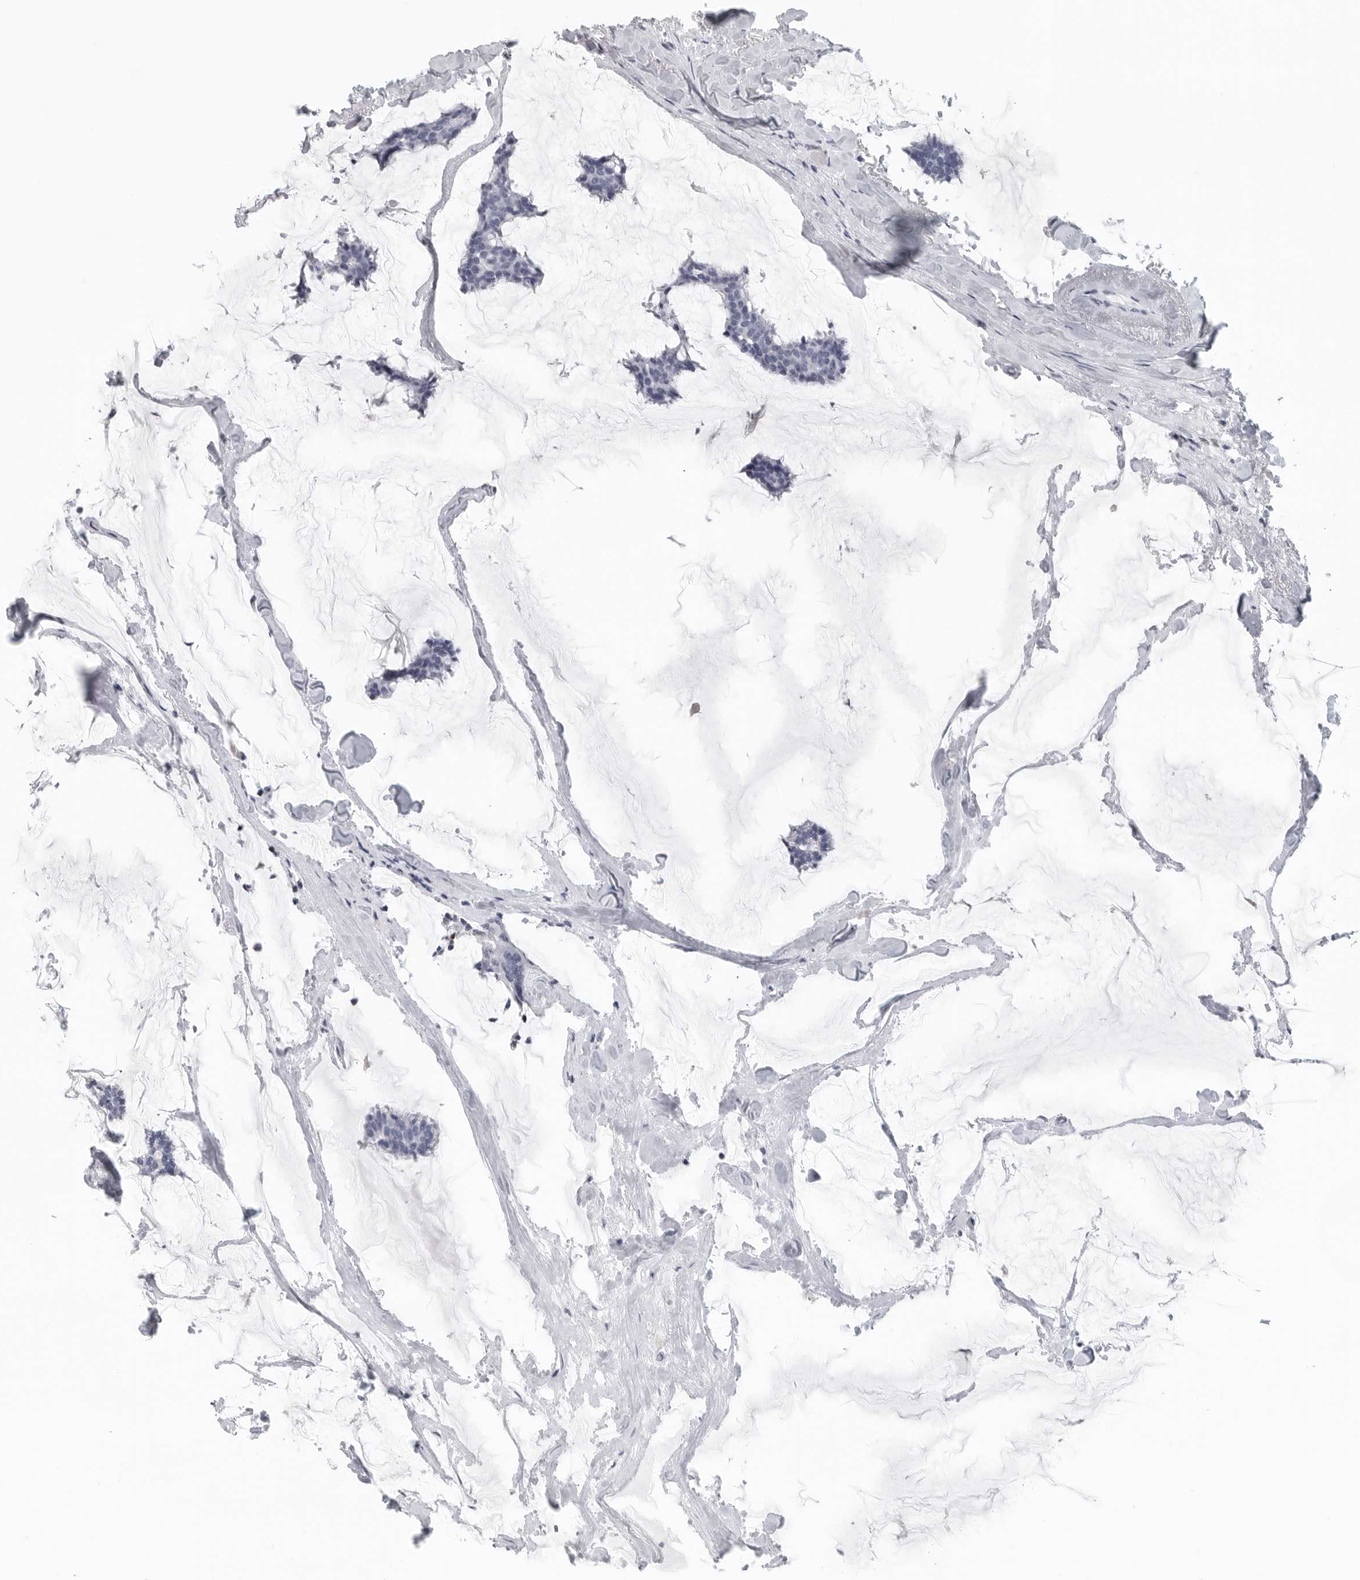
{"staining": {"intensity": "negative", "quantity": "none", "location": "none"}, "tissue": "breast cancer", "cell_type": "Tumor cells", "image_type": "cancer", "snomed": [{"axis": "morphology", "description": "Duct carcinoma"}, {"axis": "topography", "description": "Breast"}], "caption": "This image is of breast invasive ductal carcinoma stained with immunohistochemistry to label a protein in brown with the nuclei are counter-stained blue. There is no expression in tumor cells. (DAB (3,3'-diaminobenzidine) immunohistochemistry (IHC), high magnification).", "gene": "SATB2", "patient": {"sex": "female", "age": 93}}